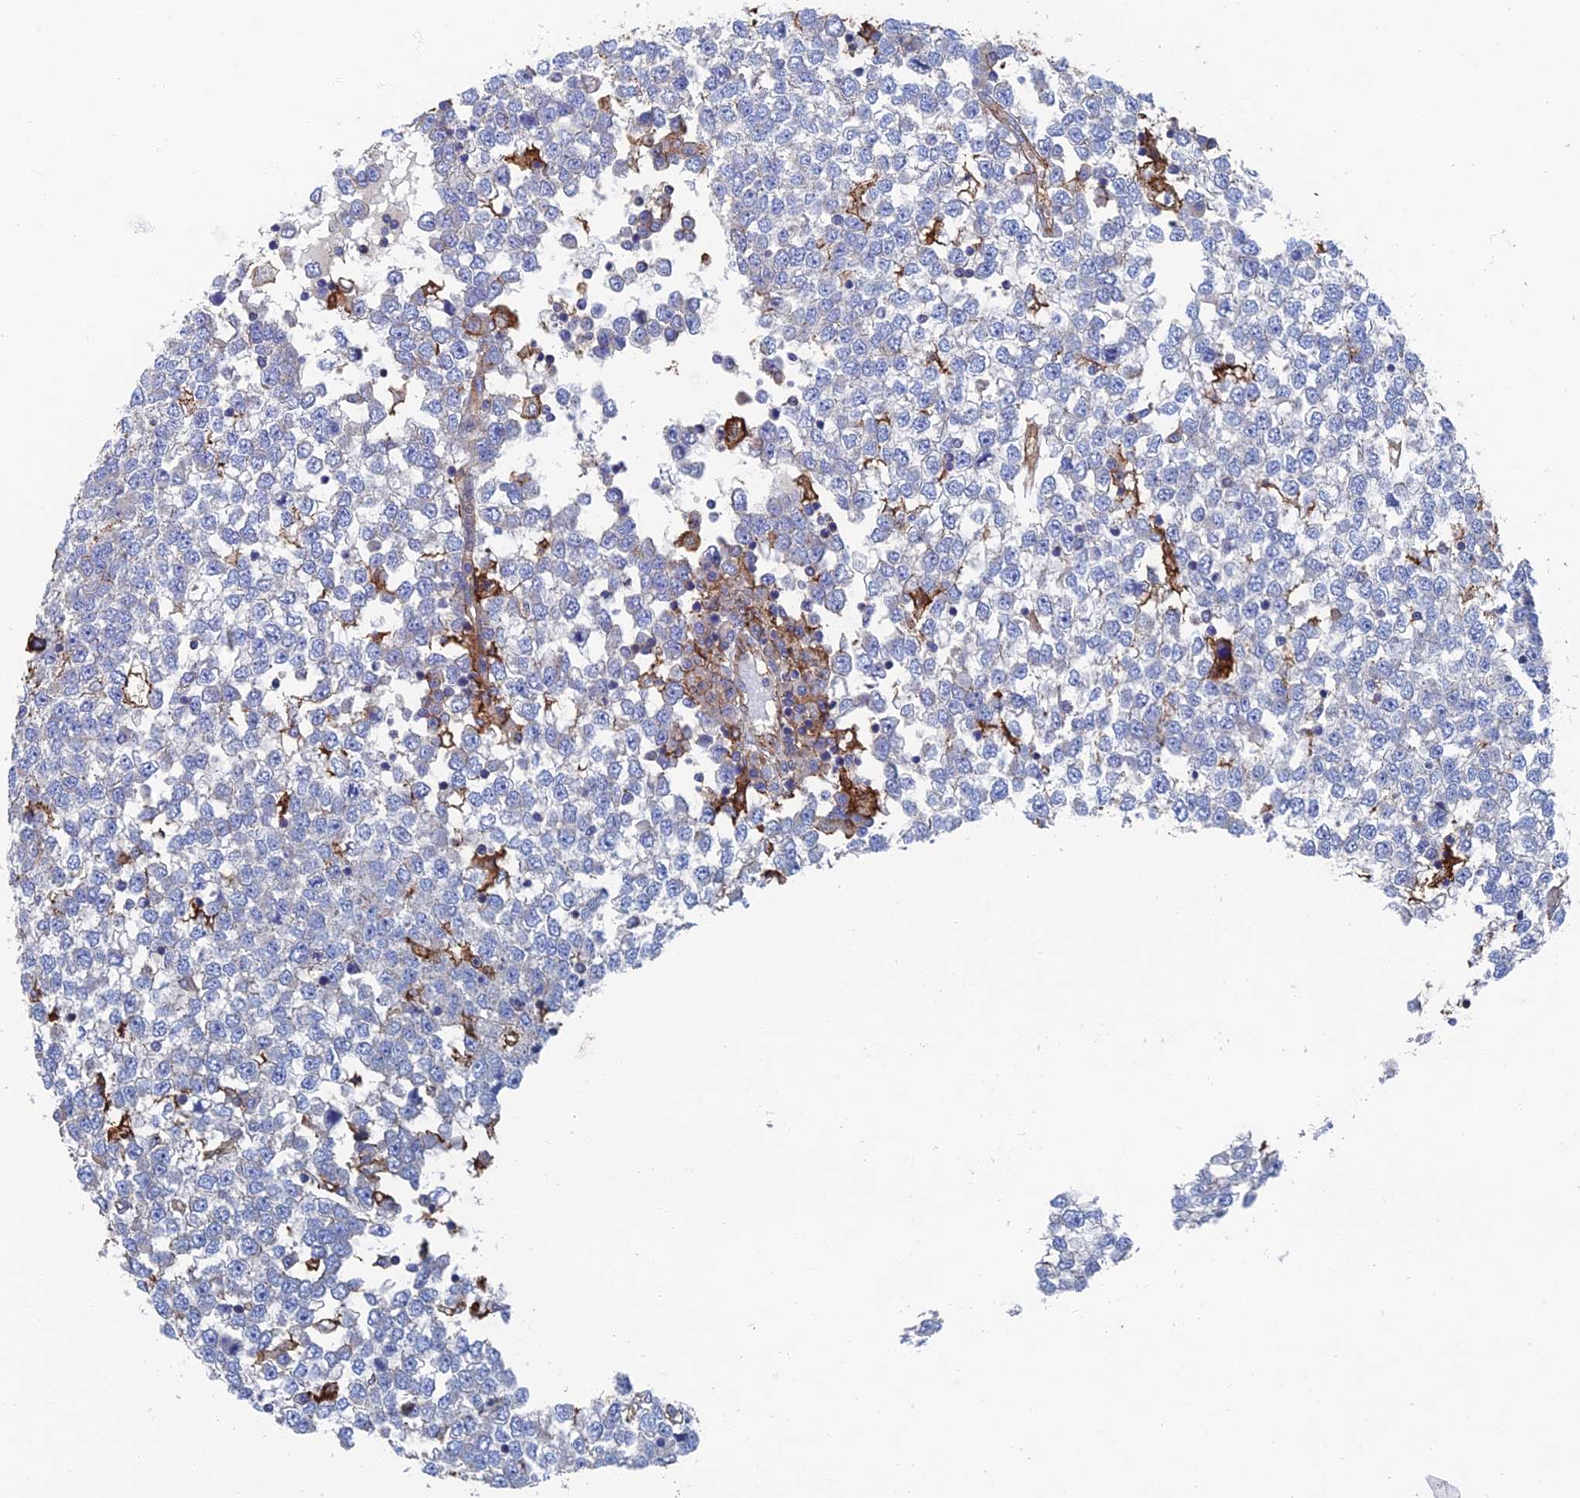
{"staining": {"intensity": "negative", "quantity": "none", "location": "none"}, "tissue": "testis cancer", "cell_type": "Tumor cells", "image_type": "cancer", "snomed": [{"axis": "morphology", "description": "Seminoma, NOS"}, {"axis": "topography", "description": "Testis"}], "caption": "Tumor cells are negative for protein expression in human testis cancer. (DAB immunohistochemistry with hematoxylin counter stain).", "gene": "SNX11", "patient": {"sex": "male", "age": 65}}